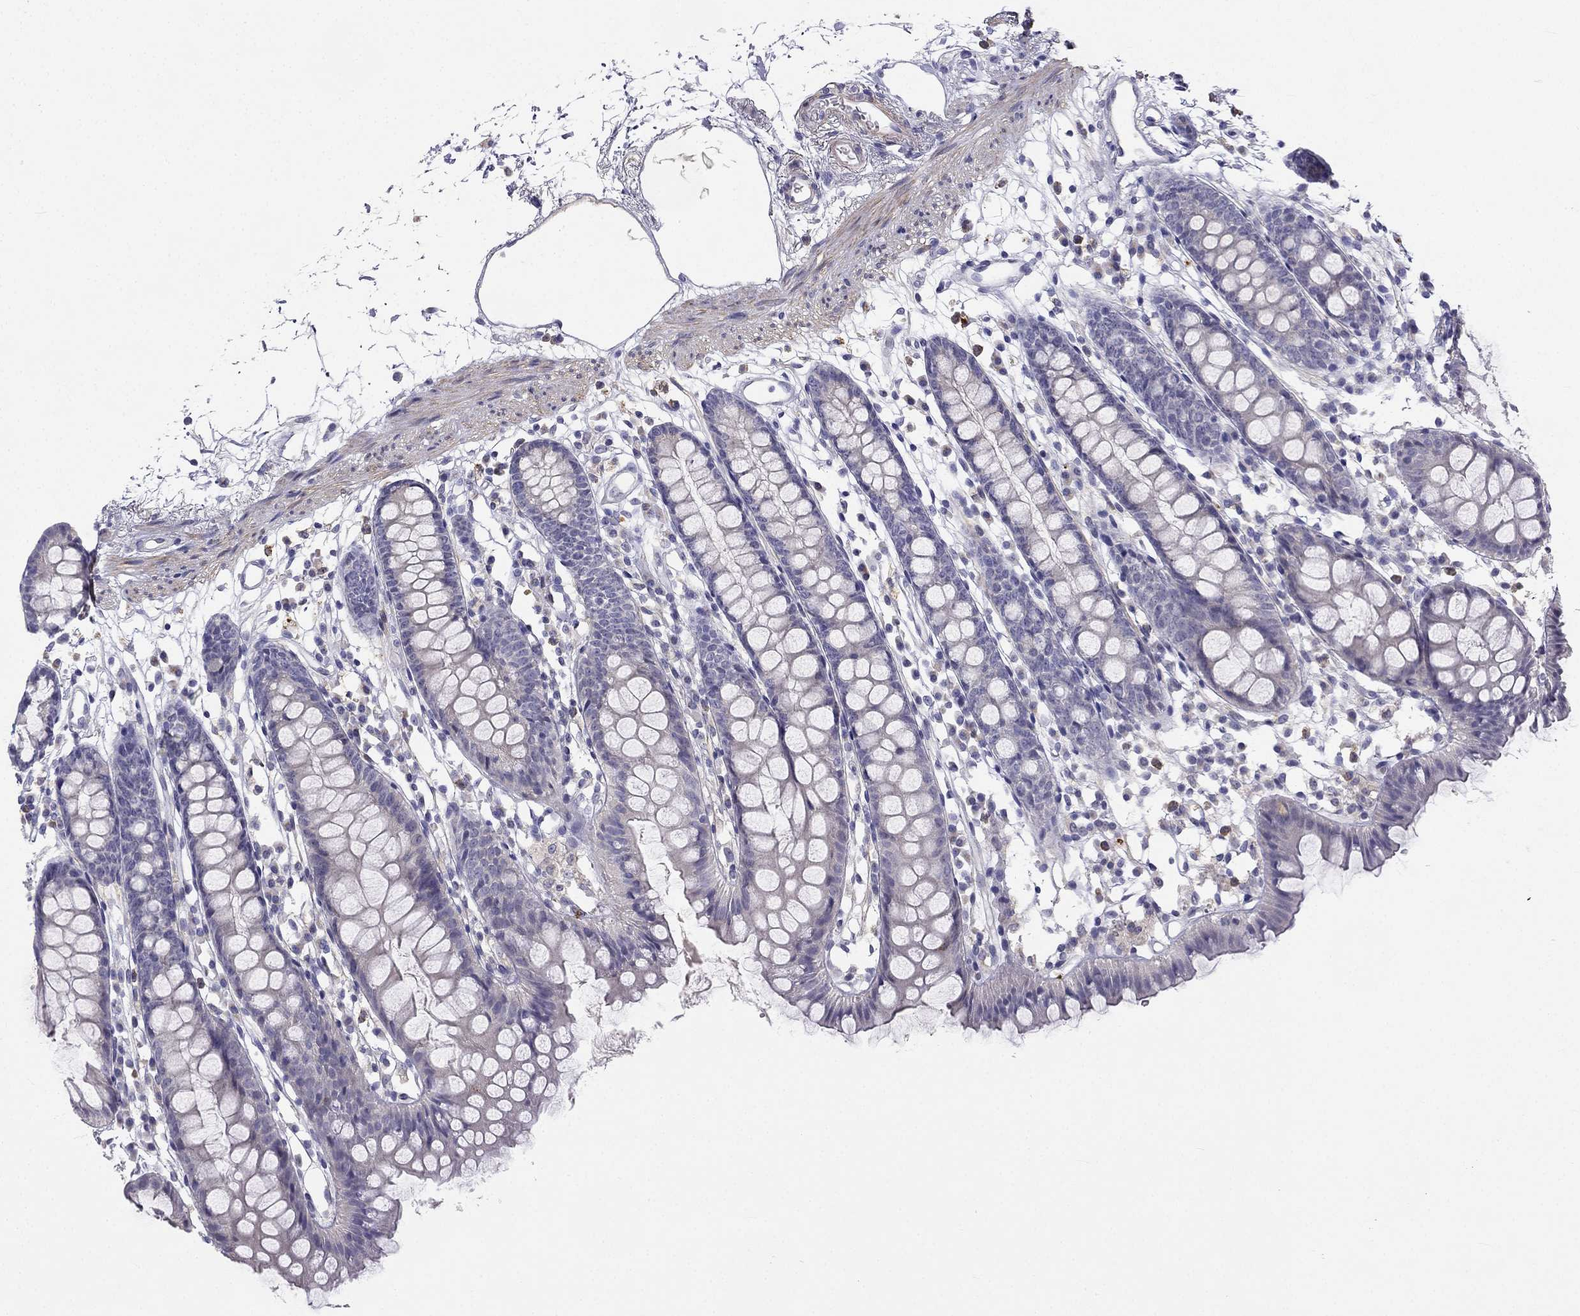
{"staining": {"intensity": "negative", "quantity": "none", "location": "none"}, "tissue": "colon", "cell_type": "Endothelial cells", "image_type": "normal", "snomed": [{"axis": "morphology", "description": "Normal tissue, NOS"}, {"axis": "topography", "description": "Colon"}], "caption": "Protein analysis of normal colon exhibits no significant staining in endothelial cells.", "gene": "C16orf89", "patient": {"sex": "male", "age": 47}}